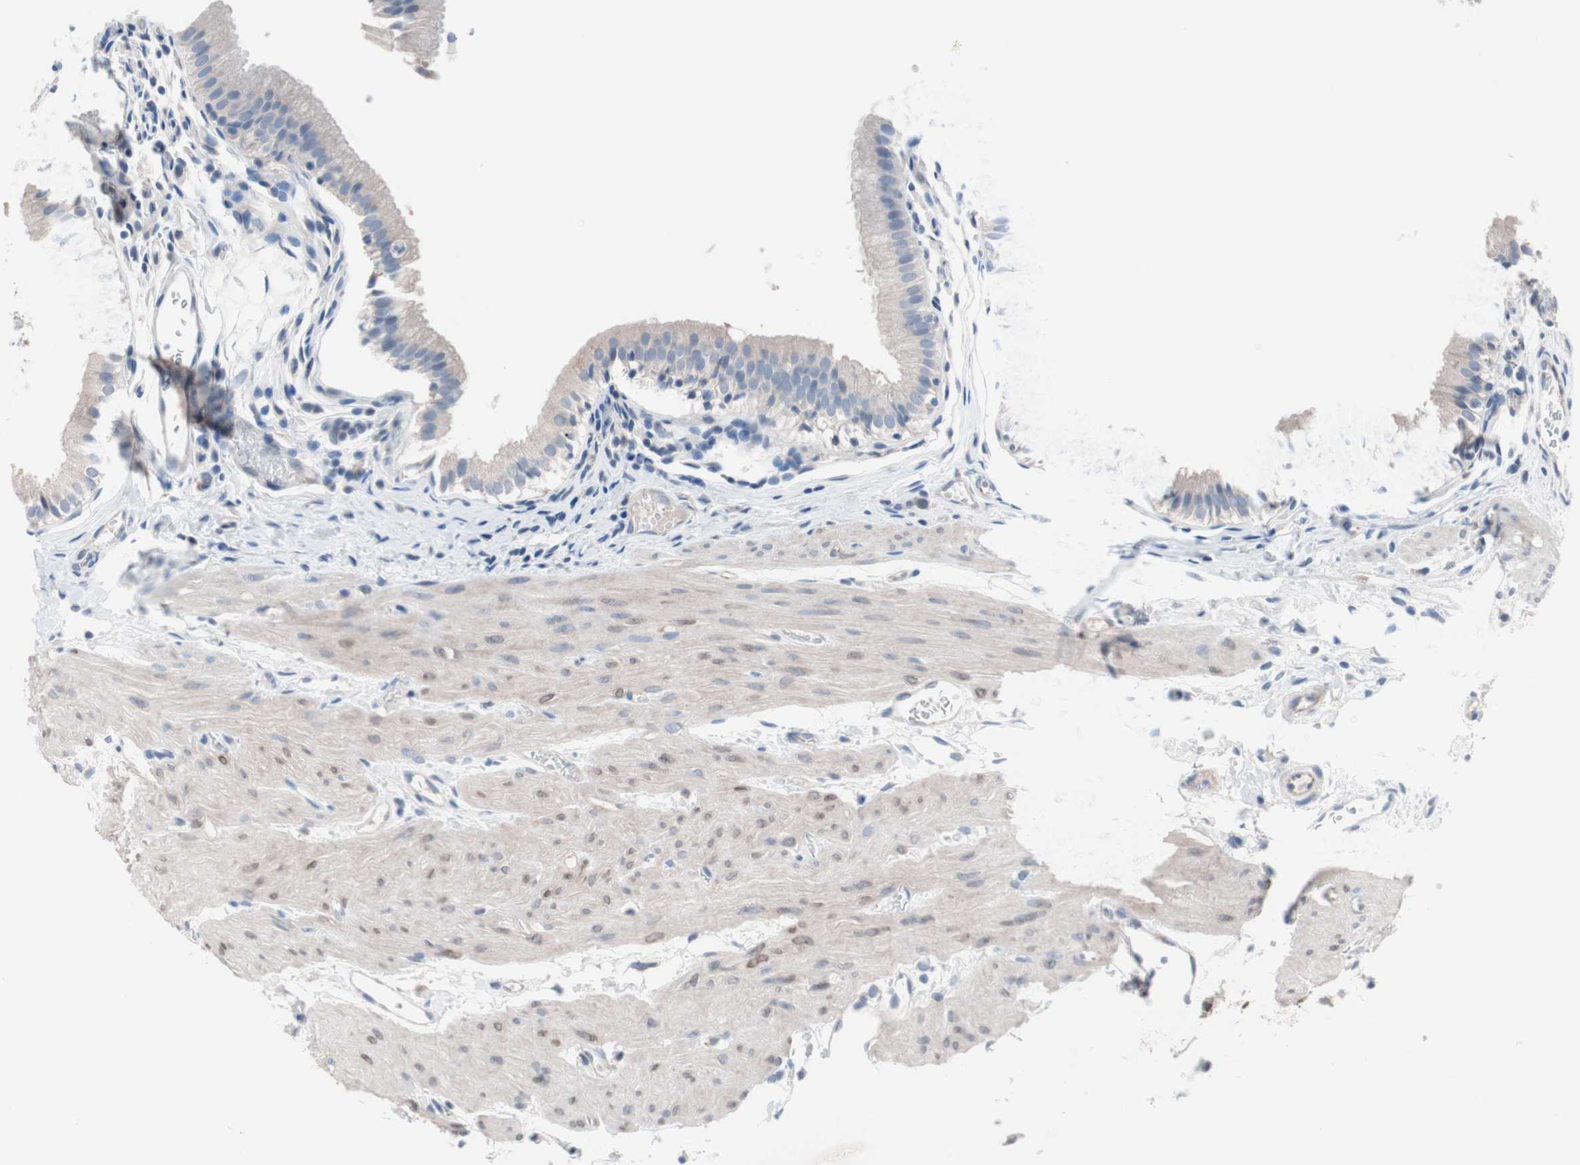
{"staining": {"intensity": "weak", "quantity": ">75%", "location": "cytoplasmic/membranous"}, "tissue": "gallbladder", "cell_type": "Glandular cells", "image_type": "normal", "snomed": [{"axis": "morphology", "description": "Normal tissue, NOS"}, {"axis": "topography", "description": "Gallbladder"}], "caption": "Weak cytoplasmic/membranous protein staining is appreciated in about >75% of glandular cells in gallbladder. Using DAB (brown) and hematoxylin (blue) stains, captured at high magnification using brightfield microscopy.", "gene": "ULBP1", "patient": {"sex": "female", "age": 26}}